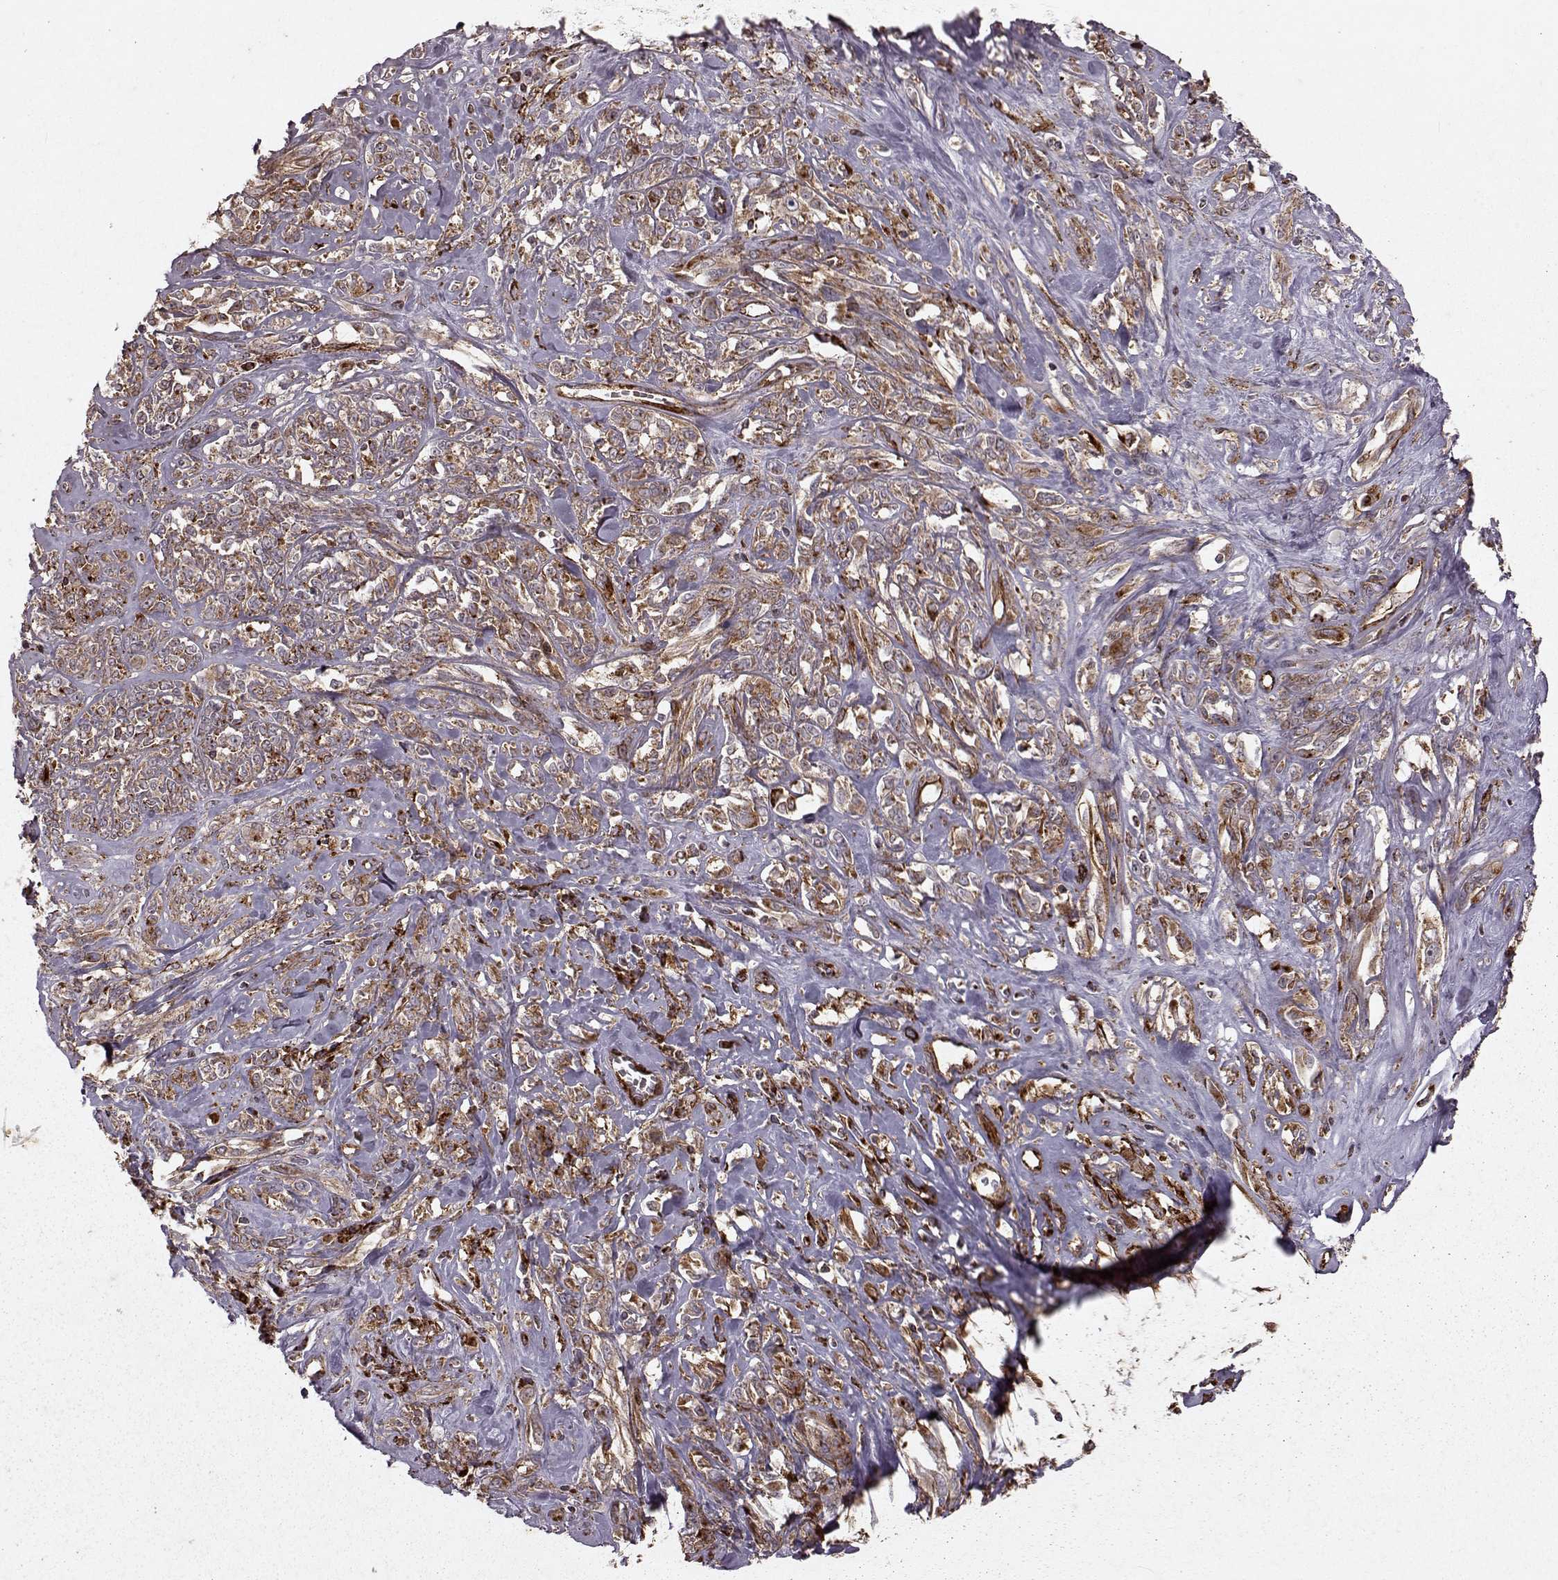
{"staining": {"intensity": "weak", "quantity": ">75%", "location": "cytoplasmic/membranous"}, "tissue": "melanoma", "cell_type": "Tumor cells", "image_type": "cancer", "snomed": [{"axis": "morphology", "description": "Malignant melanoma, NOS"}, {"axis": "topography", "description": "Skin"}], "caption": "Immunohistochemical staining of melanoma displays low levels of weak cytoplasmic/membranous expression in approximately >75% of tumor cells.", "gene": "FXN", "patient": {"sex": "female", "age": 91}}